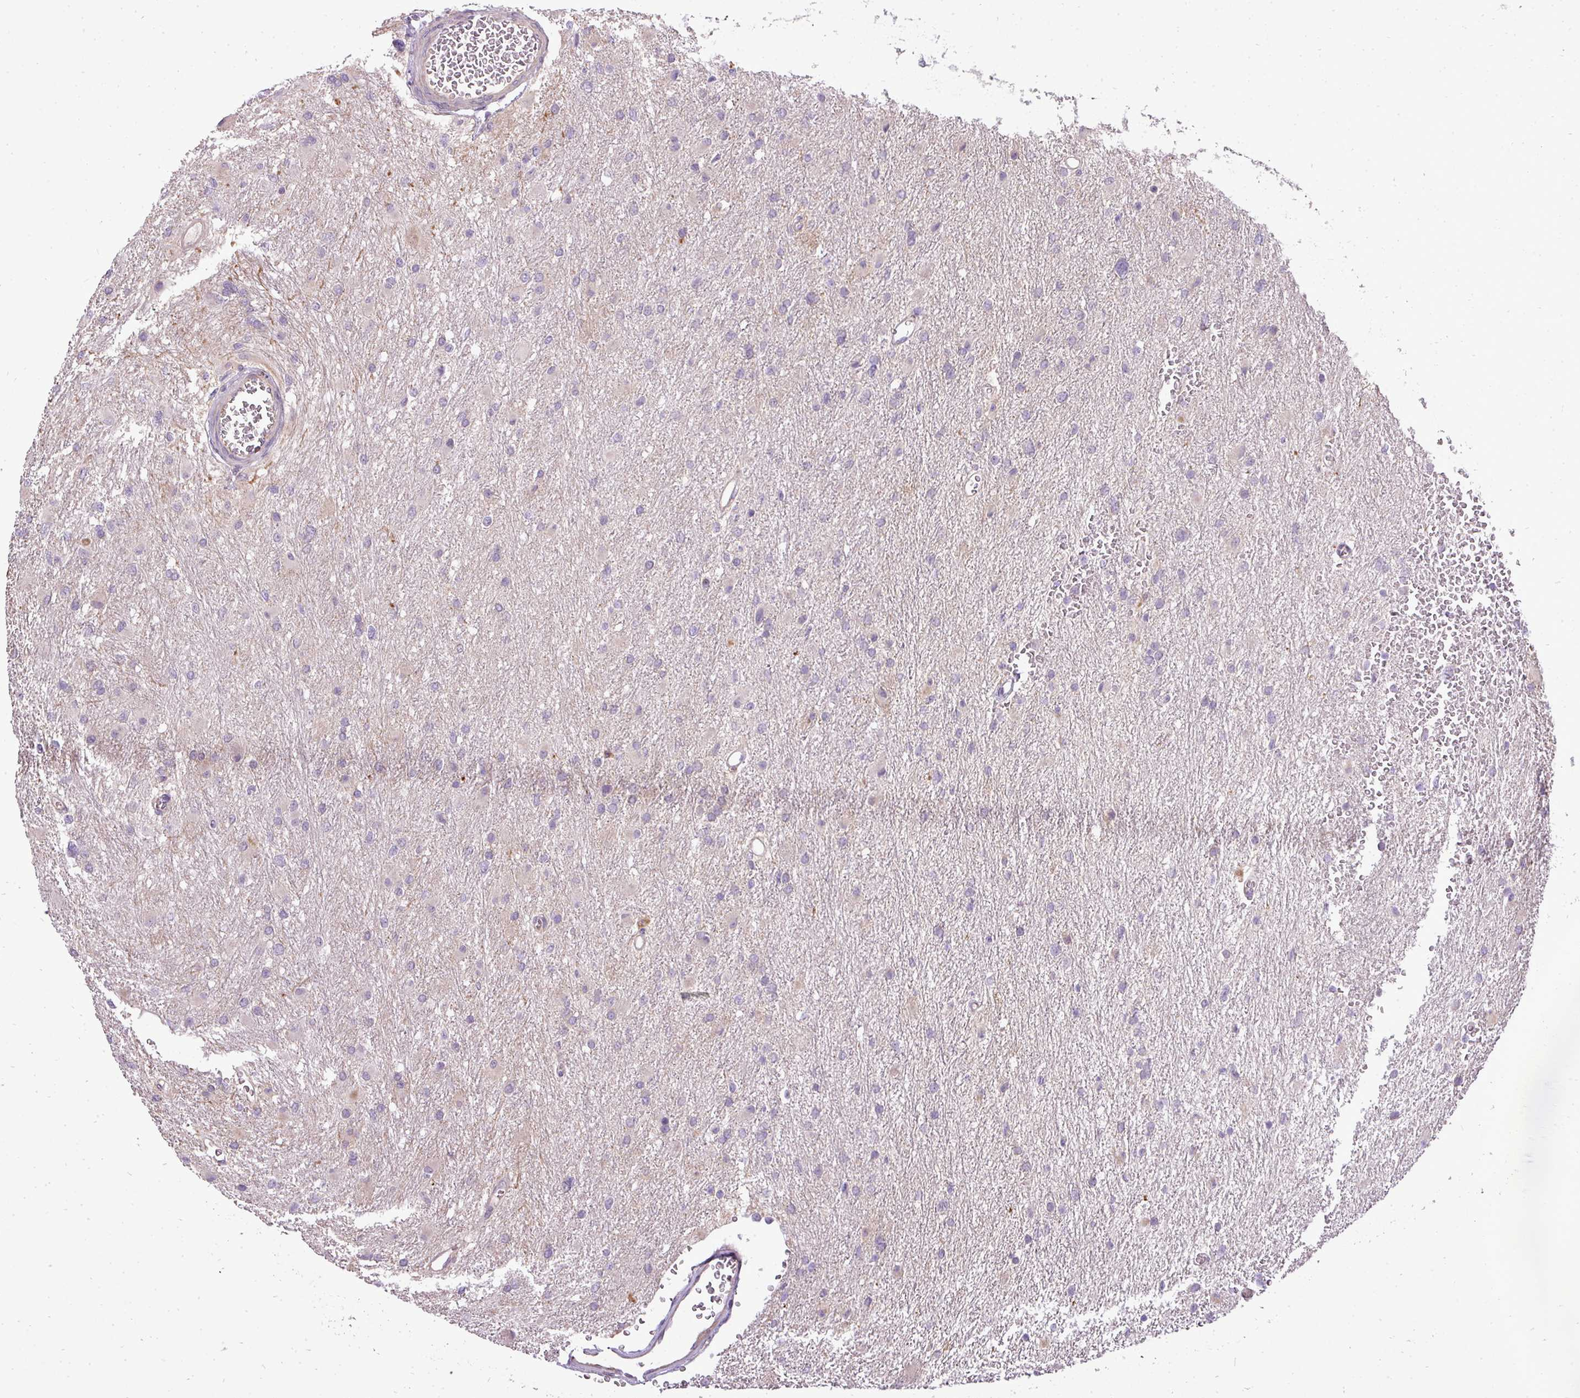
{"staining": {"intensity": "negative", "quantity": "none", "location": "none"}, "tissue": "glioma", "cell_type": "Tumor cells", "image_type": "cancer", "snomed": [{"axis": "morphology", "description": "Glioma, malignant, High grade"}, {"axis": "topography", "description": "Cerebral cortex"}], "caption": "Immunohistochemistry (IHC) of human malignant glioma (high-grade) demonstrates no positivity in tumor cells.", "gene": "PDRG1", "patient": {"sex": "female", "age": 36}}